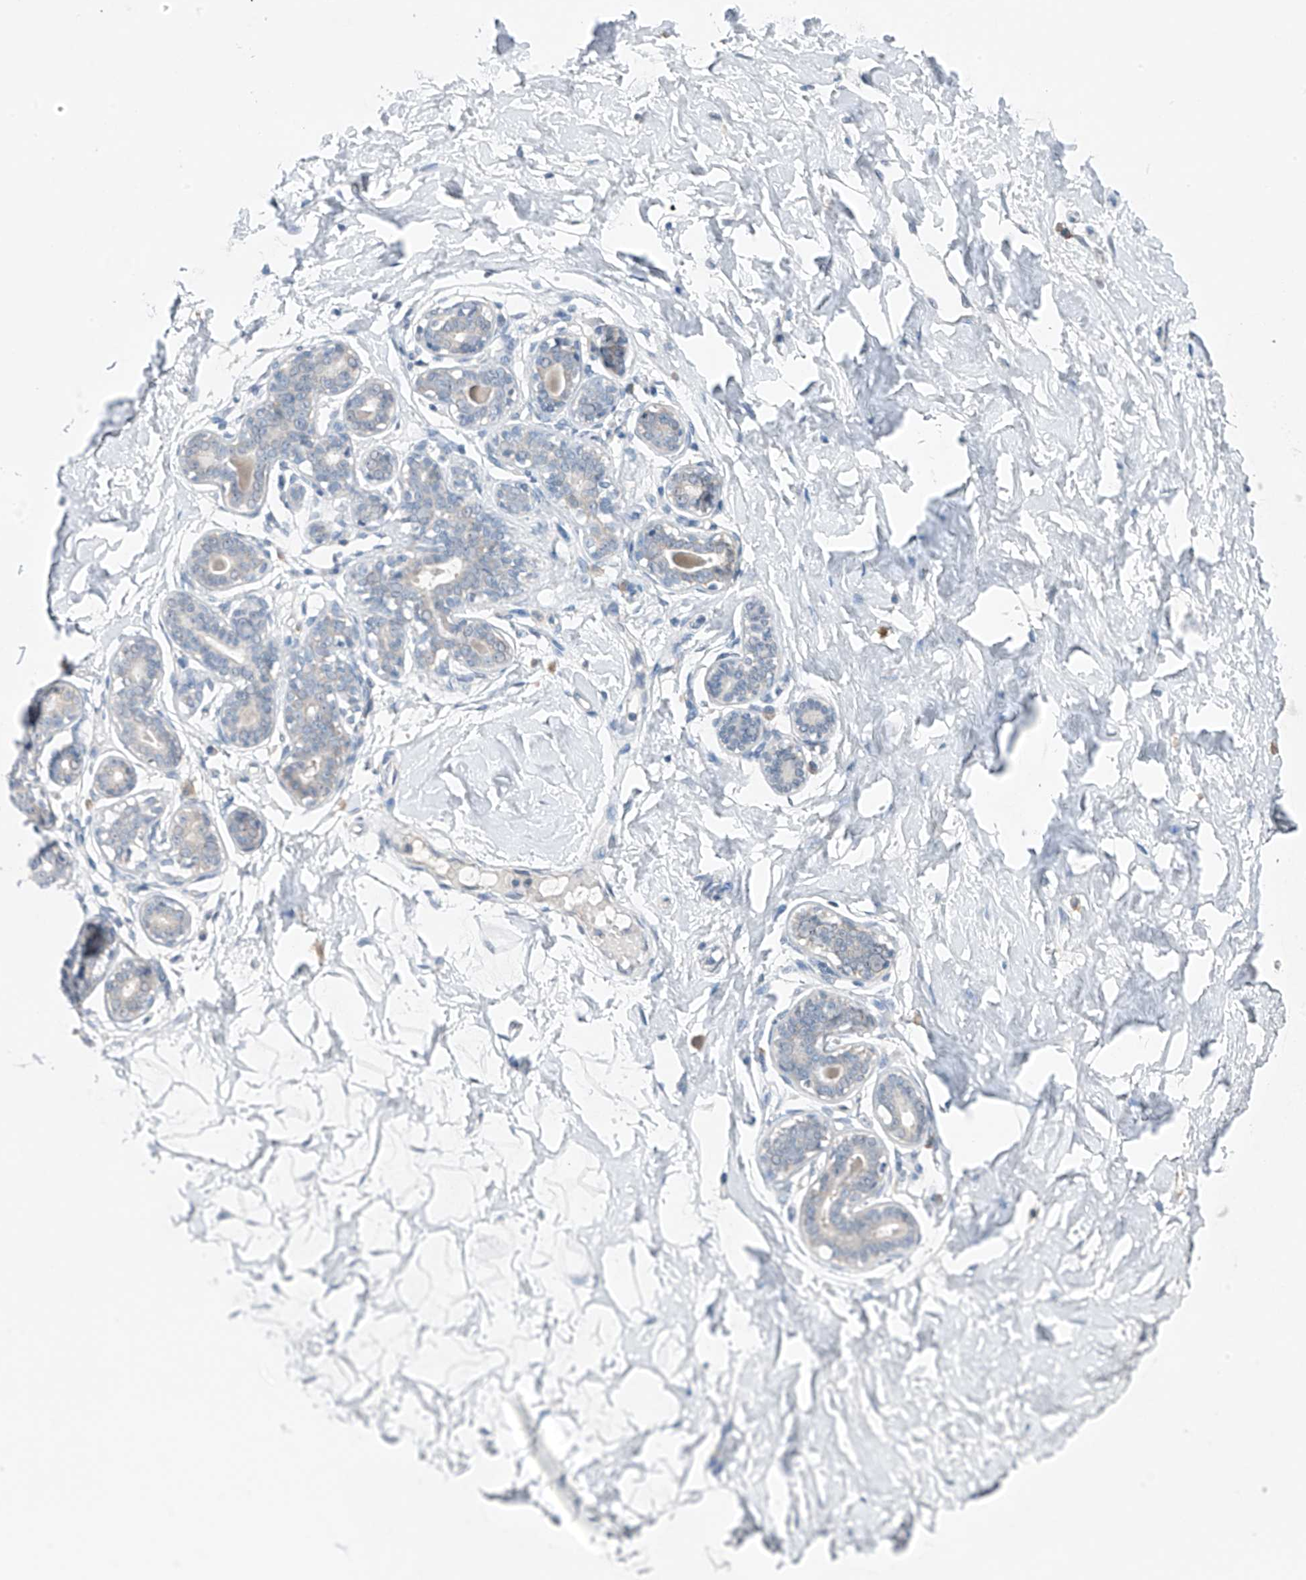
{"staining": {"intensity": "negative", "quantity": "none", "location": "none"}, "tissue": "breast", "cell_type": "Adipocytes", "image_type": "normal", "snomed": [{"axis": "morphology", "description": "Normal tissue, NOS"}, {"axis": "morphology", "description": "Adenoma, NOS"}, {"axis": "topography", "description": "Breast"}], "caption": "DAB (3,3'-diaminobenzidine) immunohistochemical staining of benign human breast exhibits no significant expression in adipocytes.", "gene": "CYP4V2", "patient": {"sex": "female", "age": 23}}